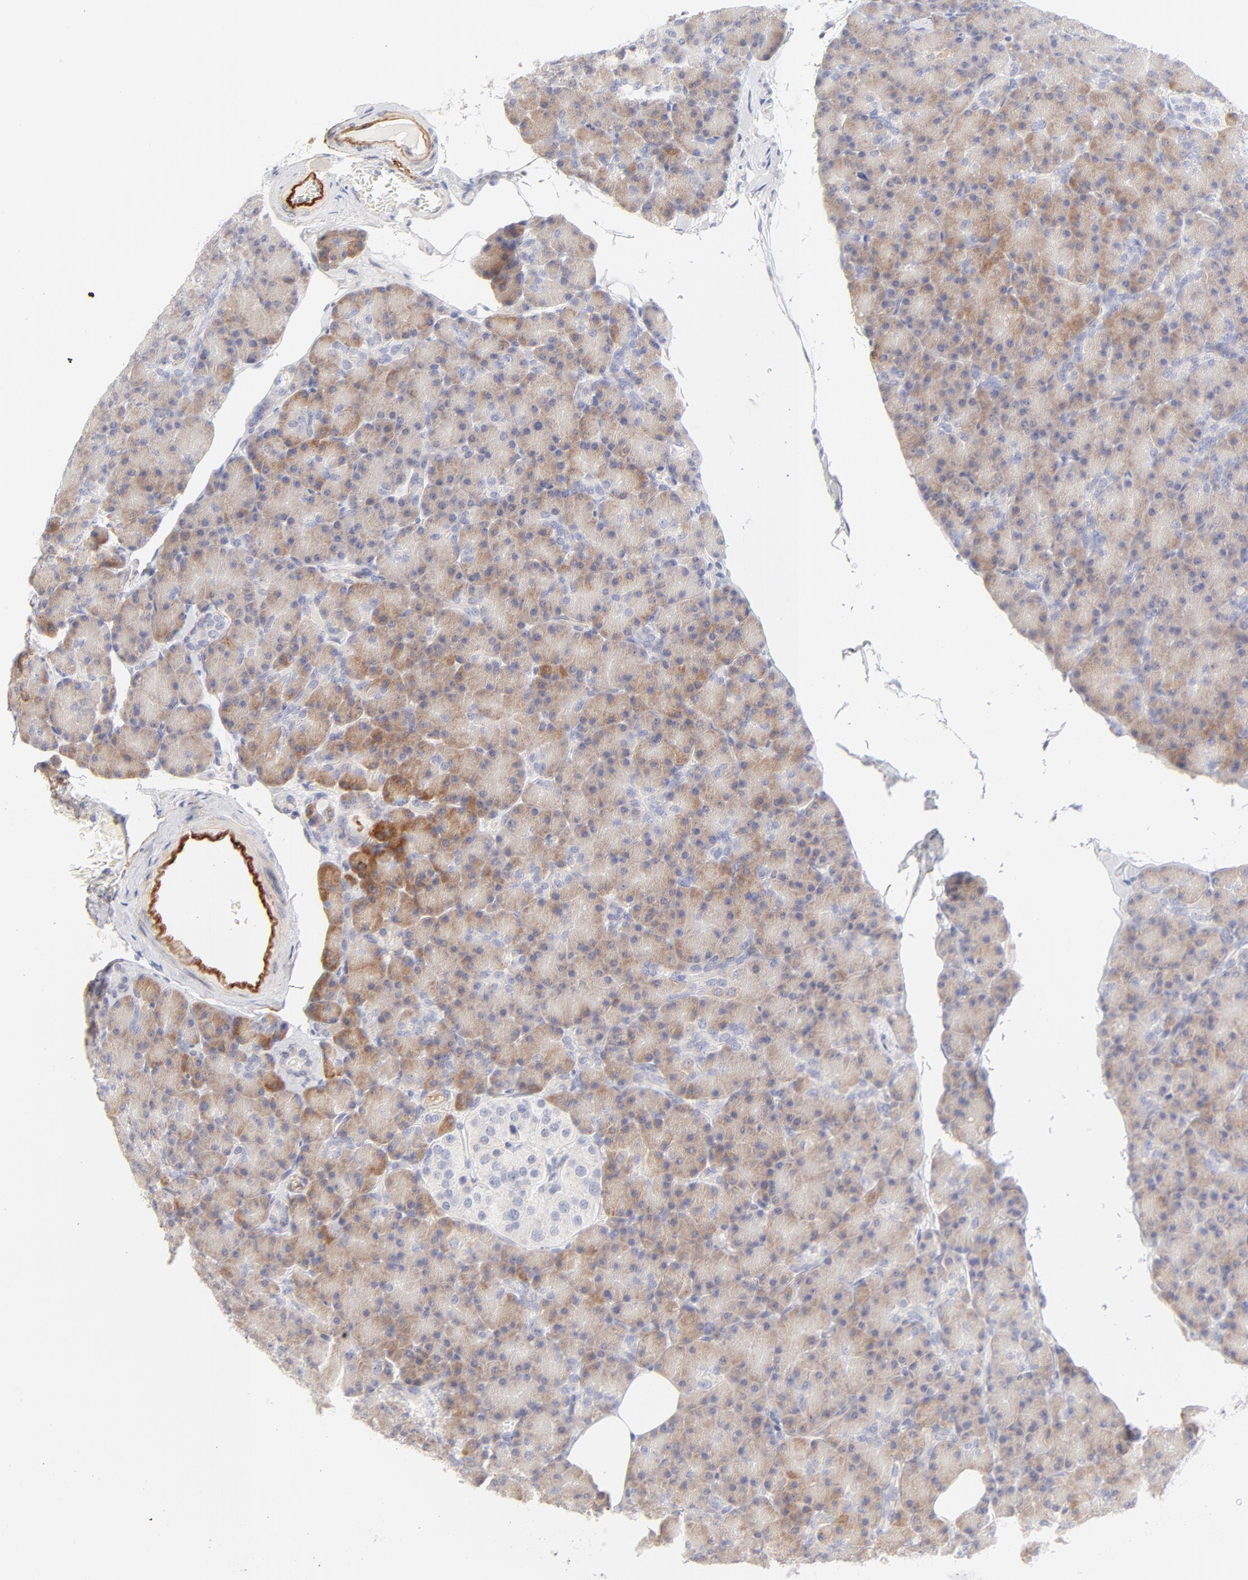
{"staining": {"intensity": "moderate", "quantity": ">75%", "location": "cytoplasmic/membranous"}, "tissue": "pancreas", "cell_type": "Exocrine glandular cells", "image_type": "normal", "snomed": [{"axis": "morphology", "description": "Normal tissue, NOS"}, {"axis": "topography", "description": "Pancreas"}], "caption": "Immunohistochemical staining of benign human pancreas reveals medium levels of moderate cytoplasmic/membranous positivity in about >75% of exocrine glandular cells. Nuclei are stained in blue.", "gene": "NPNT", "patient": {"sex": "female", "age": 43}}